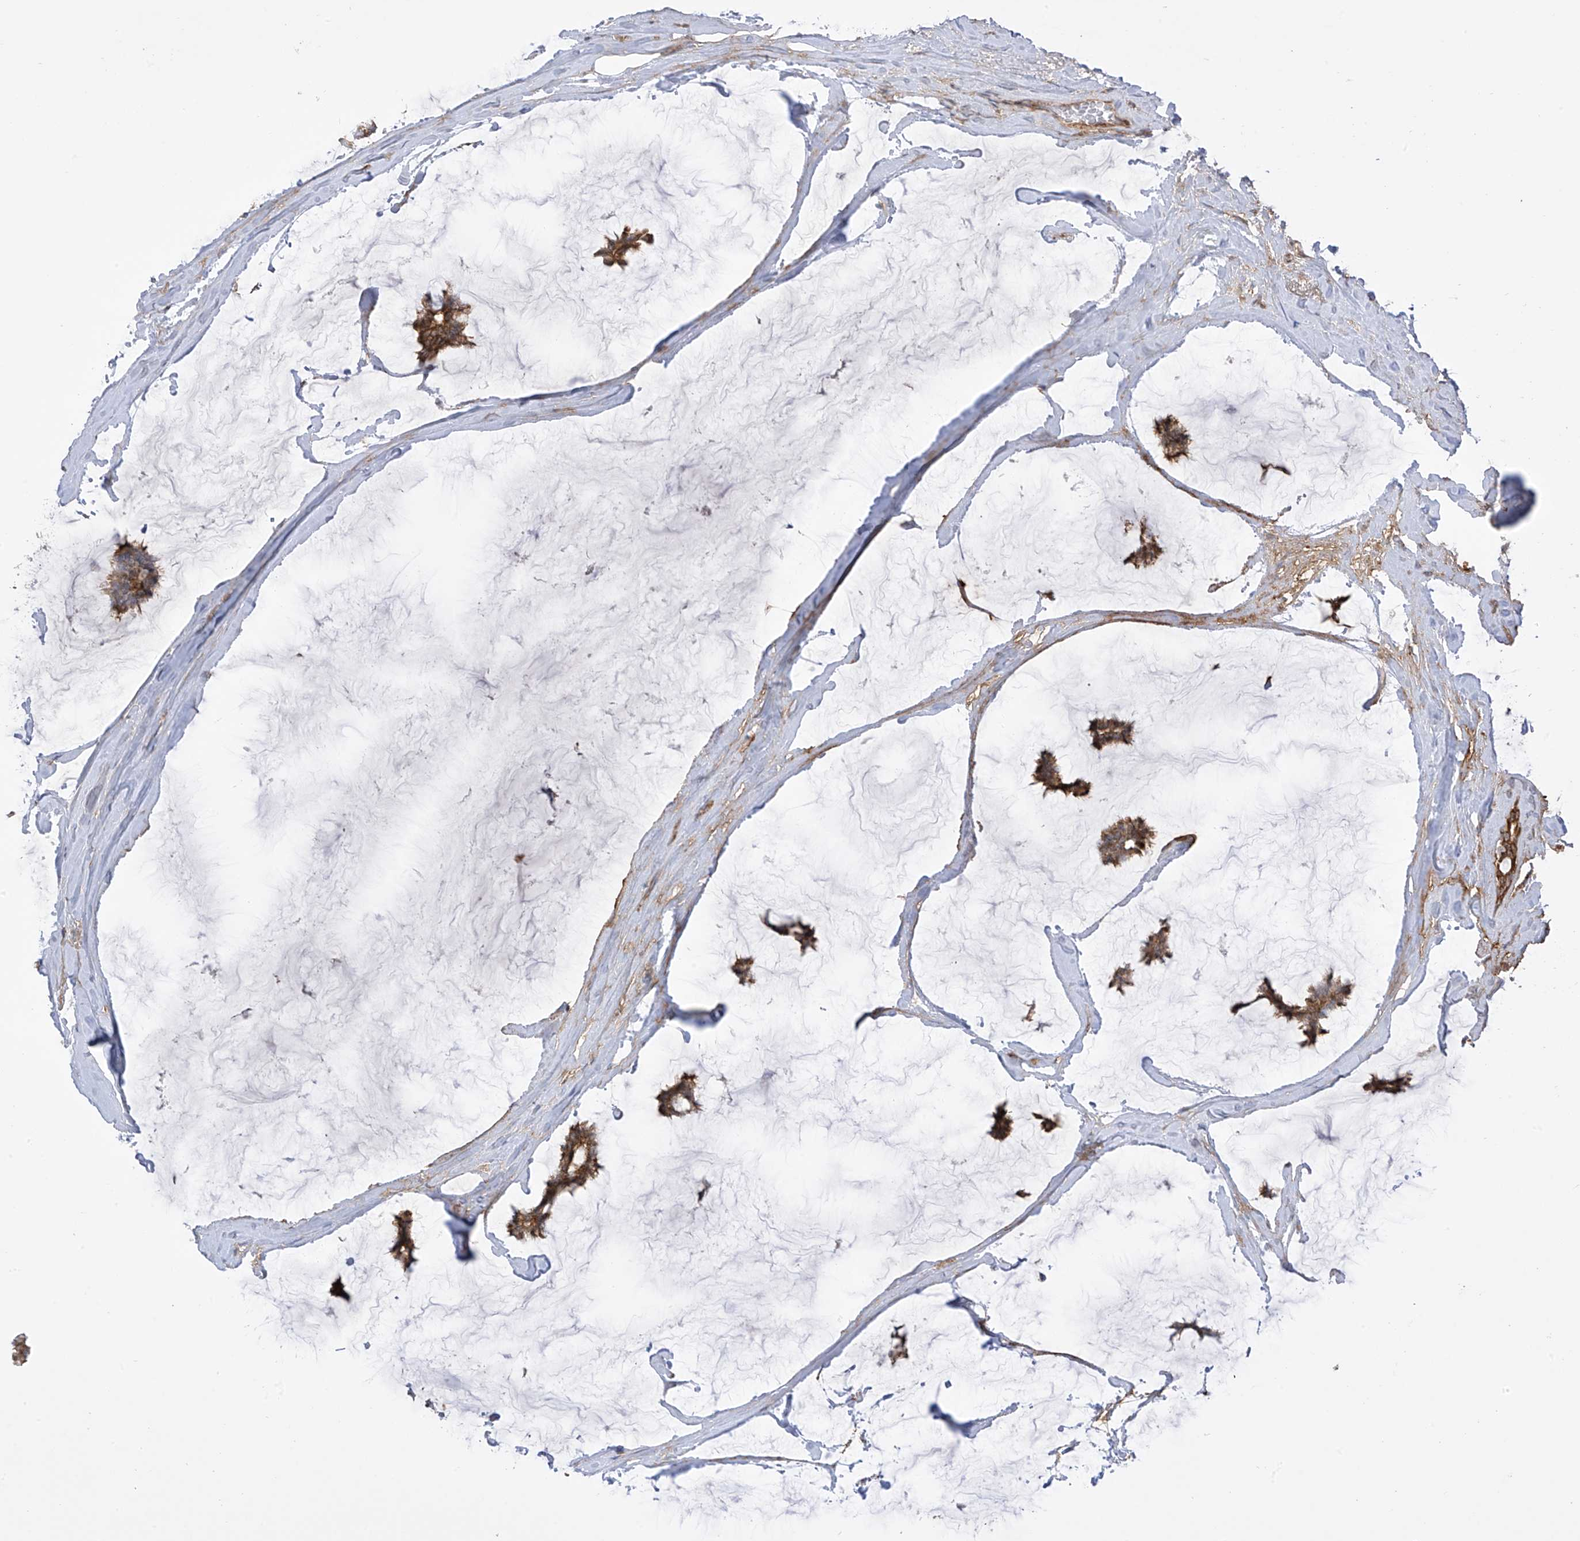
{"staining": {"intensity": "moderate", "quantity": ">75%", "location": "cytoplasmic/membranous"}, "tissue": "breast cancer", "cell_type": "Tumor cells", "image_type": "cancer", "snomed": [{"axis": "morphology", "description": "Duct carcinoma"}, {"axis": "topography", "description": "Breast"}], "caption": "Intraductal carcinoma (breast) tissue displays moderate cytoplasmic/membranous staining in about >75% of tumor cells", "gene": "REPS1", "patient": {"sex": "female", "age": 93}}